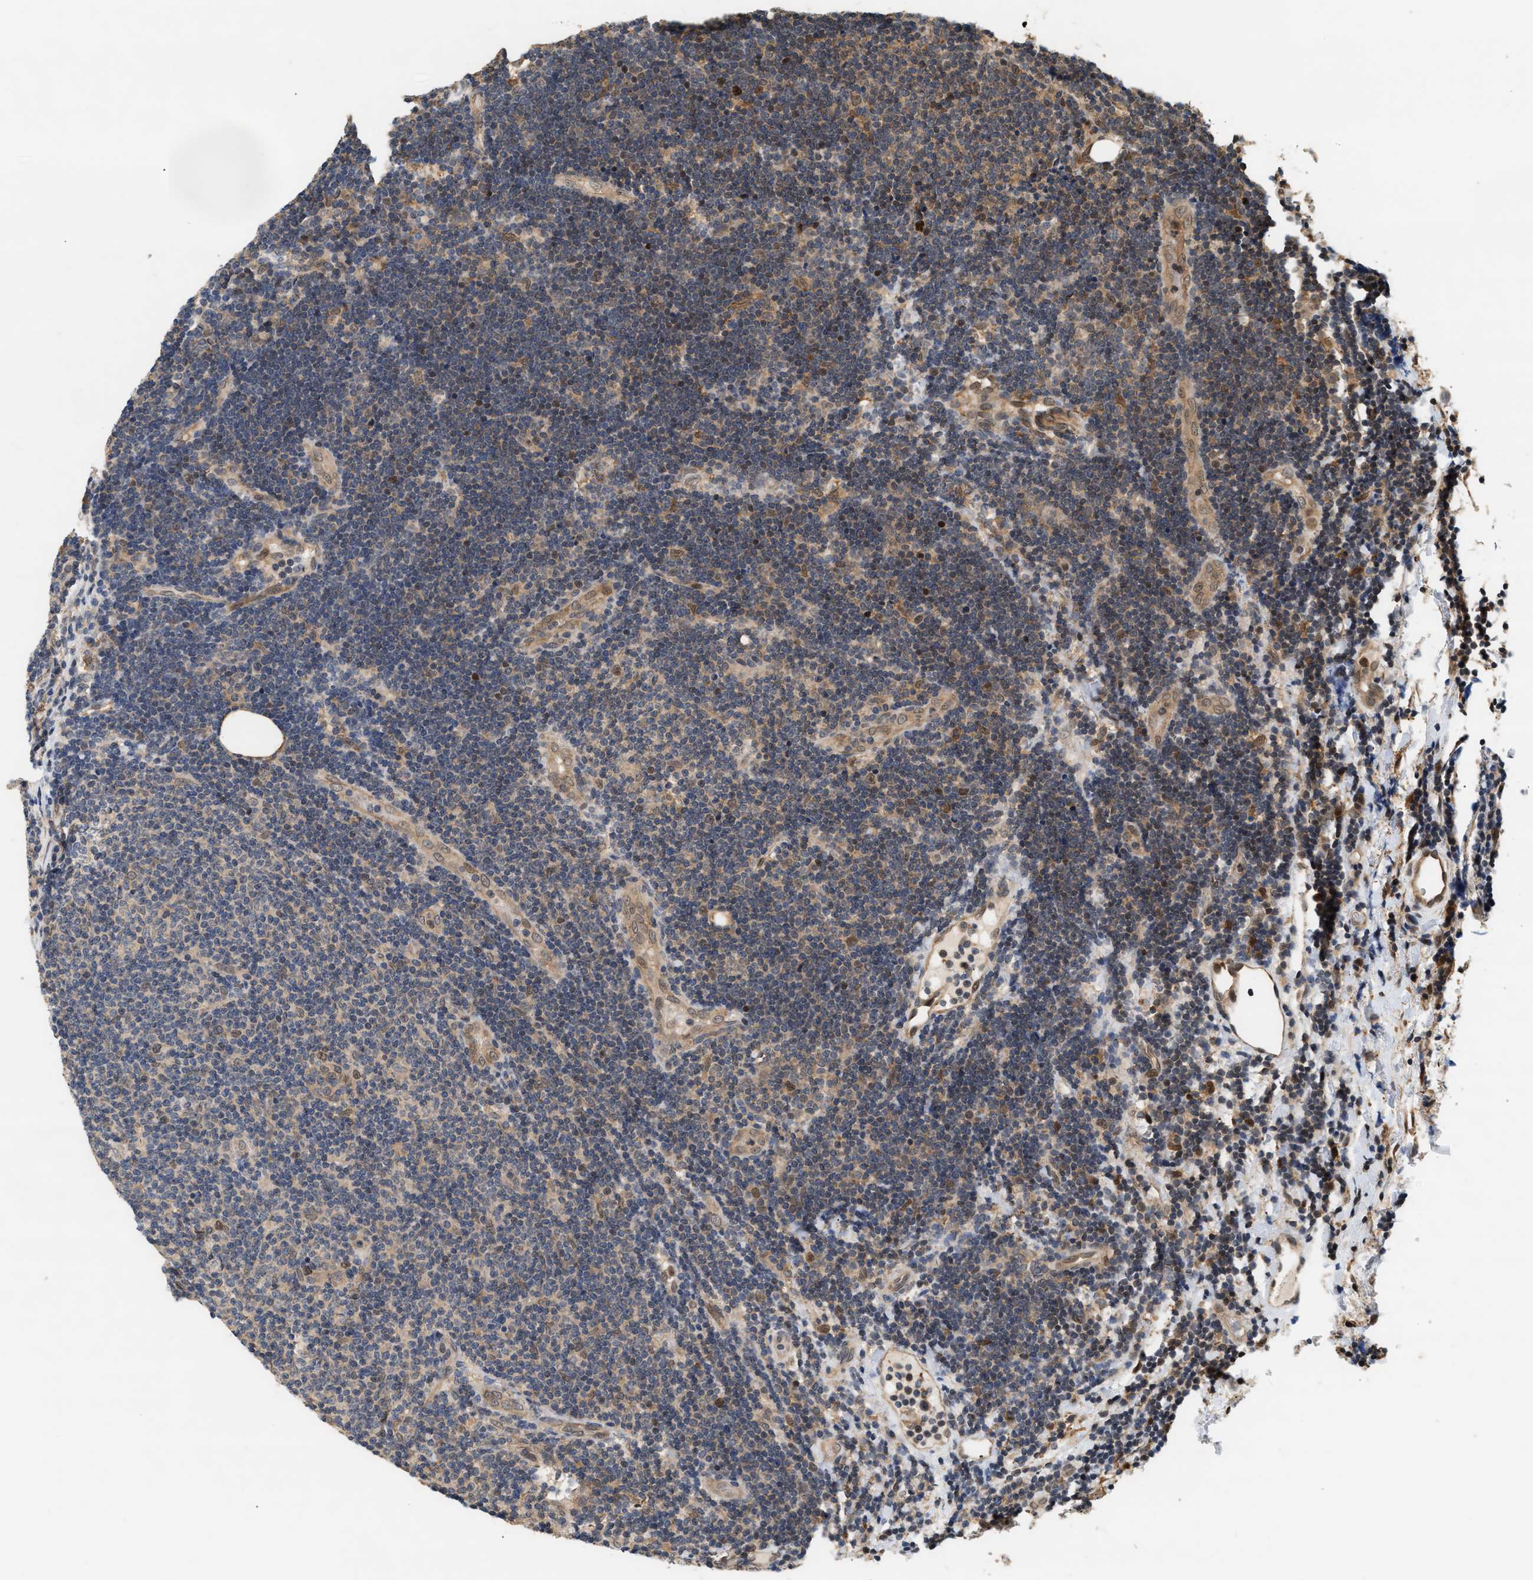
{"staining": {"intensity": "moderate", "quantity": "<25%", "location": "nuclear"}, "tissue": "lymphoma", "cell_type": "Tumor cells", "image_type": "cancer", "snomed": [{"axis": "morphology", "description": "Malignant lymphoma, non-Hodgkin's type, Low grade"}, {"axis": "topography", "description": "Lymph node"}], "caption": "A low amount of moderate nuclear expression is present in approximately <25% of tumor cells in low-grade malignant lymphoma, non-Hodgkin's type tissue. The staining was performed using DAB (3,3'-diaminobenzidine), with brown indicating positive protein expression. Nuclei are stained blue with hematoxylin.", "gene": "ABHD5", "patient": {"sex": "male", "age": 83}}